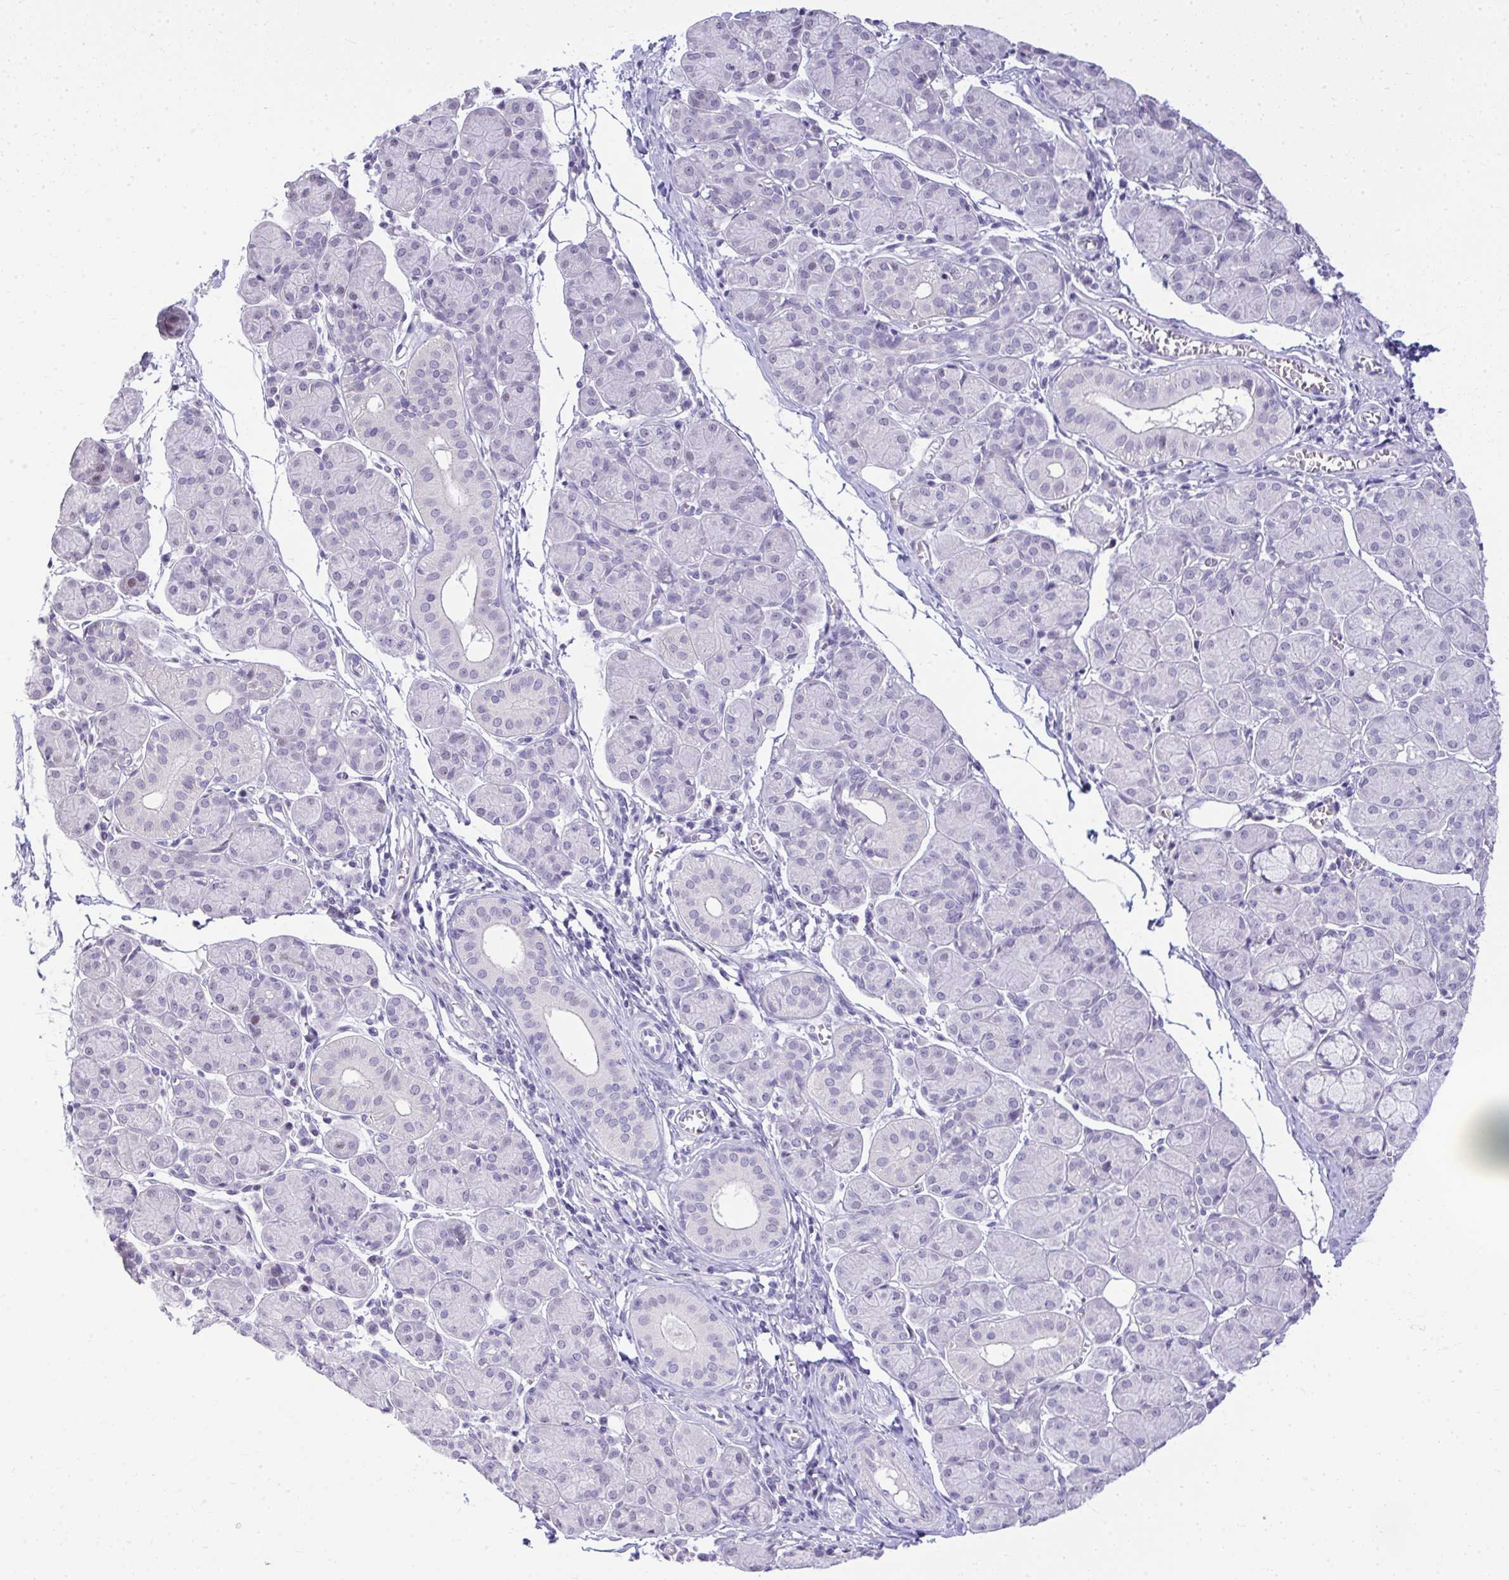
{"staining": {"intensity": "negative", "quantity": "none", "location": "none"}, "tissue": "salivary gland", "cell_type": "Glandular cells", "image_type": "normal", "snomed": [{"axis": "morphology", "description": "Normal tissue, NOS"}, {"axis": "morphology", "description": "Inflammation, NOS"}, {"axis": "topography", "description": "Lymph node"}, {"axis": "topography", "description": "Salivary gland"}], "caption": "IHC of normal human salivary gland exhibits no positivity in glandular cells.", "gene": "EID3", "patient": {"sex": "male", "age": 3}}